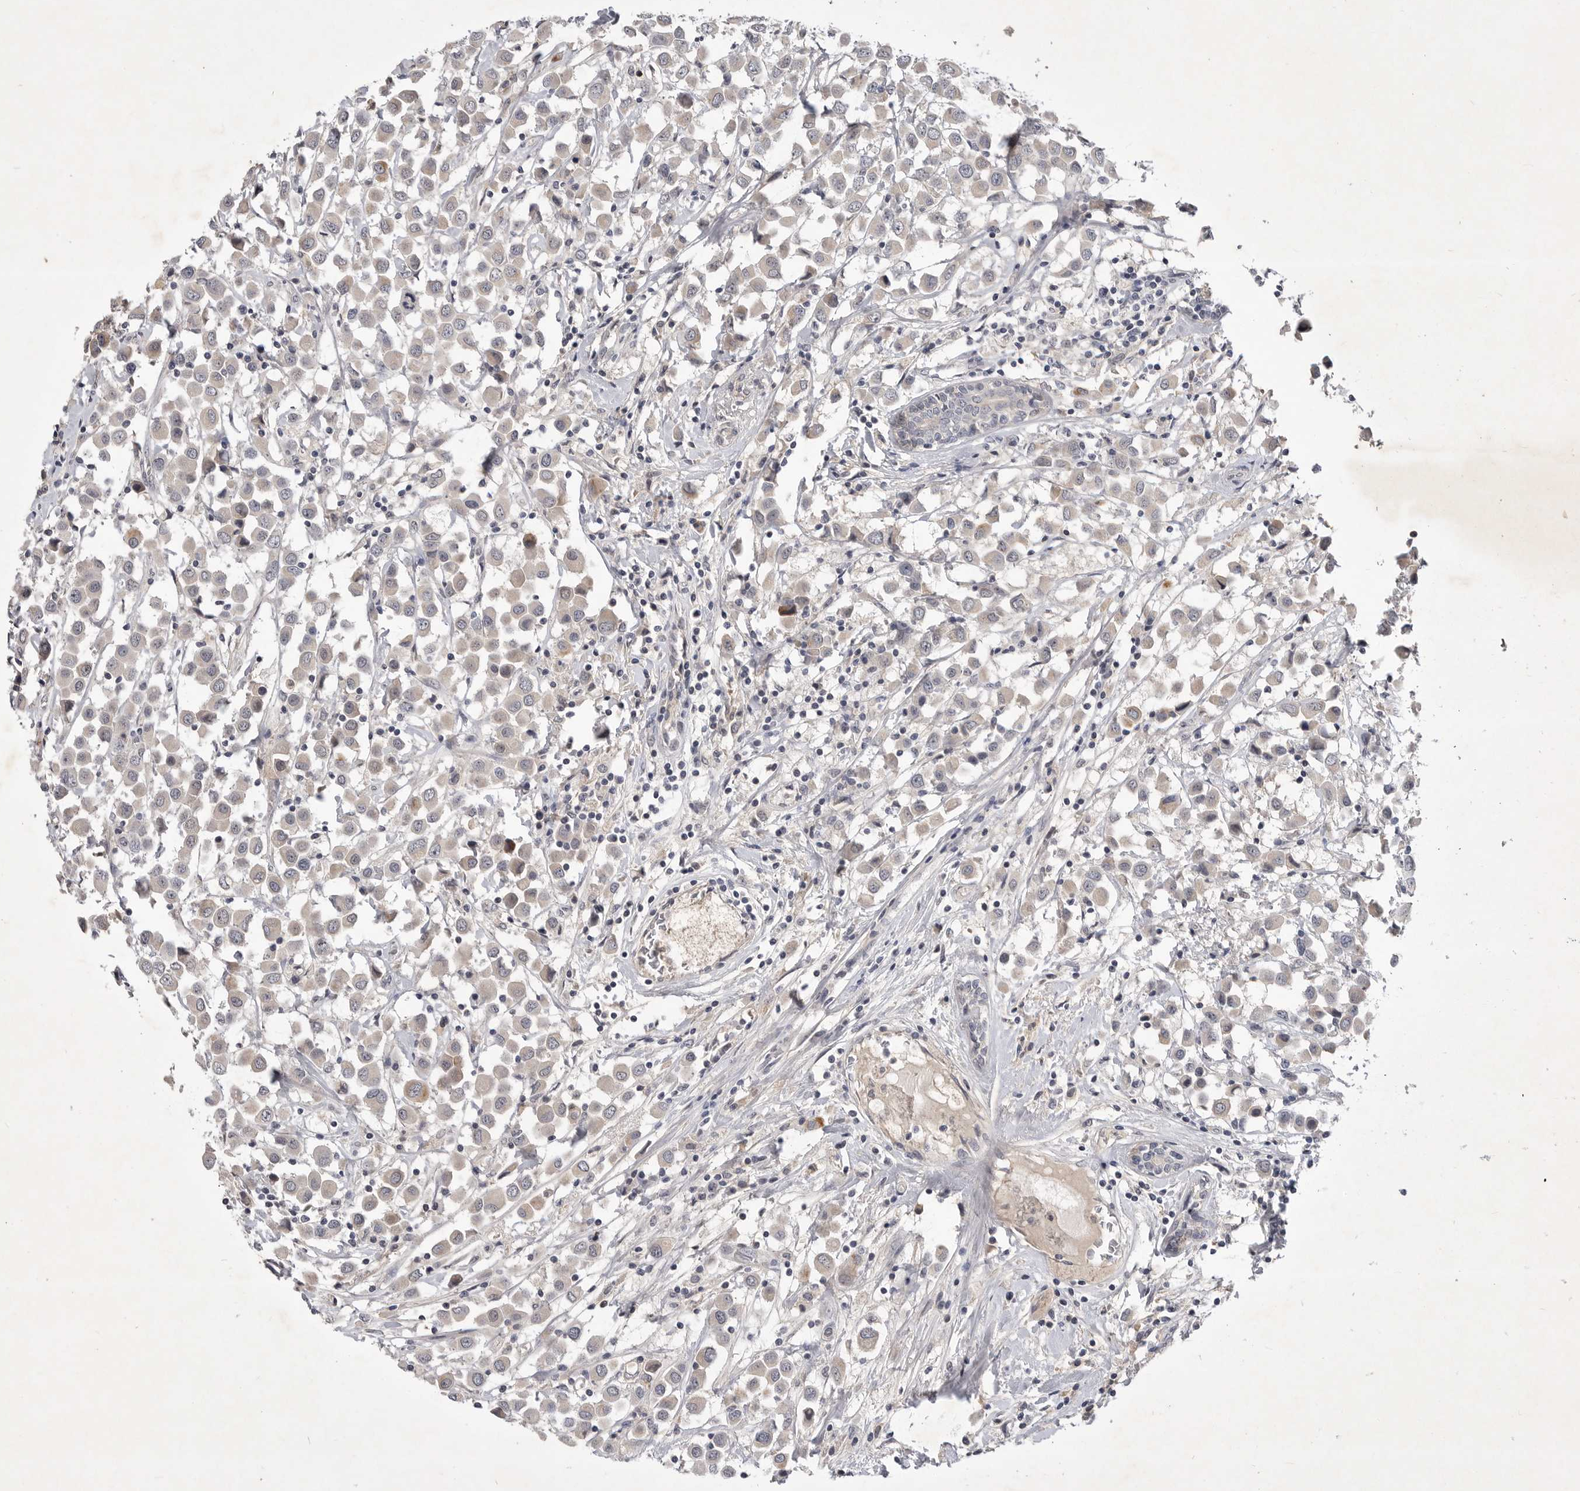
{"staining": {"intensity": "negative", "quantity": "none", "location": "none"}, "tissue": "breast cancer", "cell_type": "Tumor cells", "image_type": "cancer", "snomed": [{"axis": "morphology", "description": "Duct carcinoma"}, {"axis": "topography", "description": "Breast"}], "caption": "Micrograph shows no significant protein expression in tumor cells of infiltrating ductal carcinoma (breast). Nuclei are stained in blue.", "gene": "ITGAD", "patient": {"sex": "female", "age": 61}}